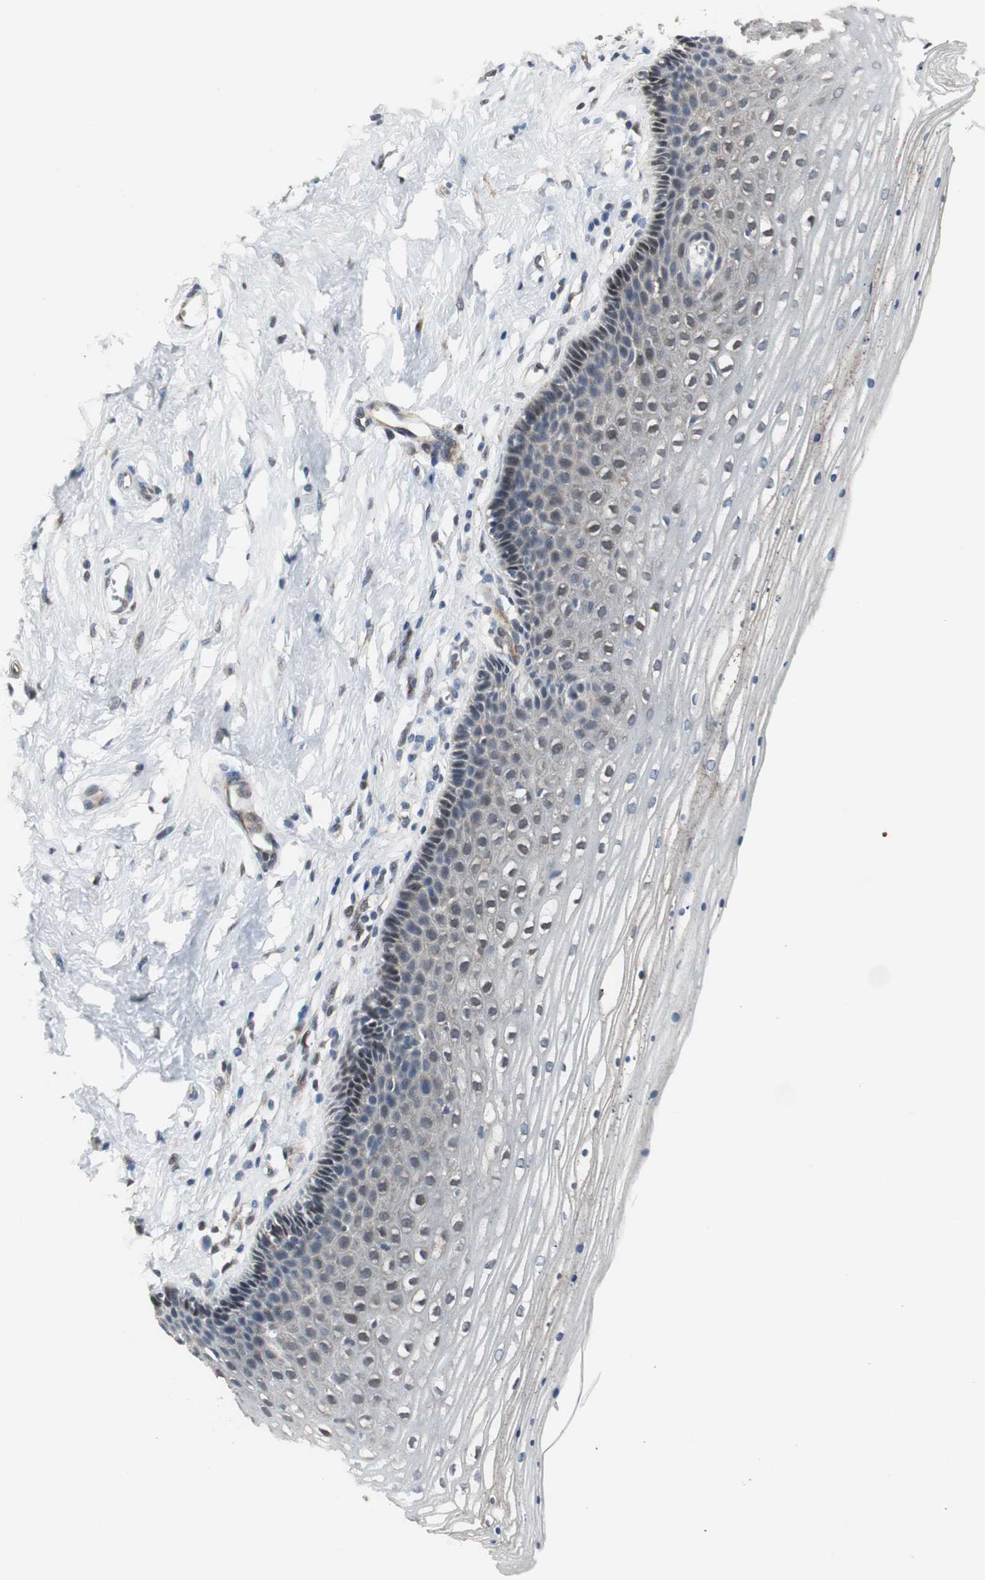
{"staining": {"intensity": "weak", "quantity": "25%-75%", "location": "cytoplasmic/membranous"}, "tissue": "cervix", "cell_type": "Glandular cells", "image_type": "normal", "snomed": [{"axis": "morphology", "description": "Normal tissue, NOS"}, {"axis": "topography", "description": "Cervix"}], "caption": "Approximately 25%-75% of glandular cells in benign cervix display weak cytoplasmic/membranous protein expression as visualized by brown immunohistochemical staining.", "gene": "PFDN1", "patient": {"sex": "female", "age": 39}}